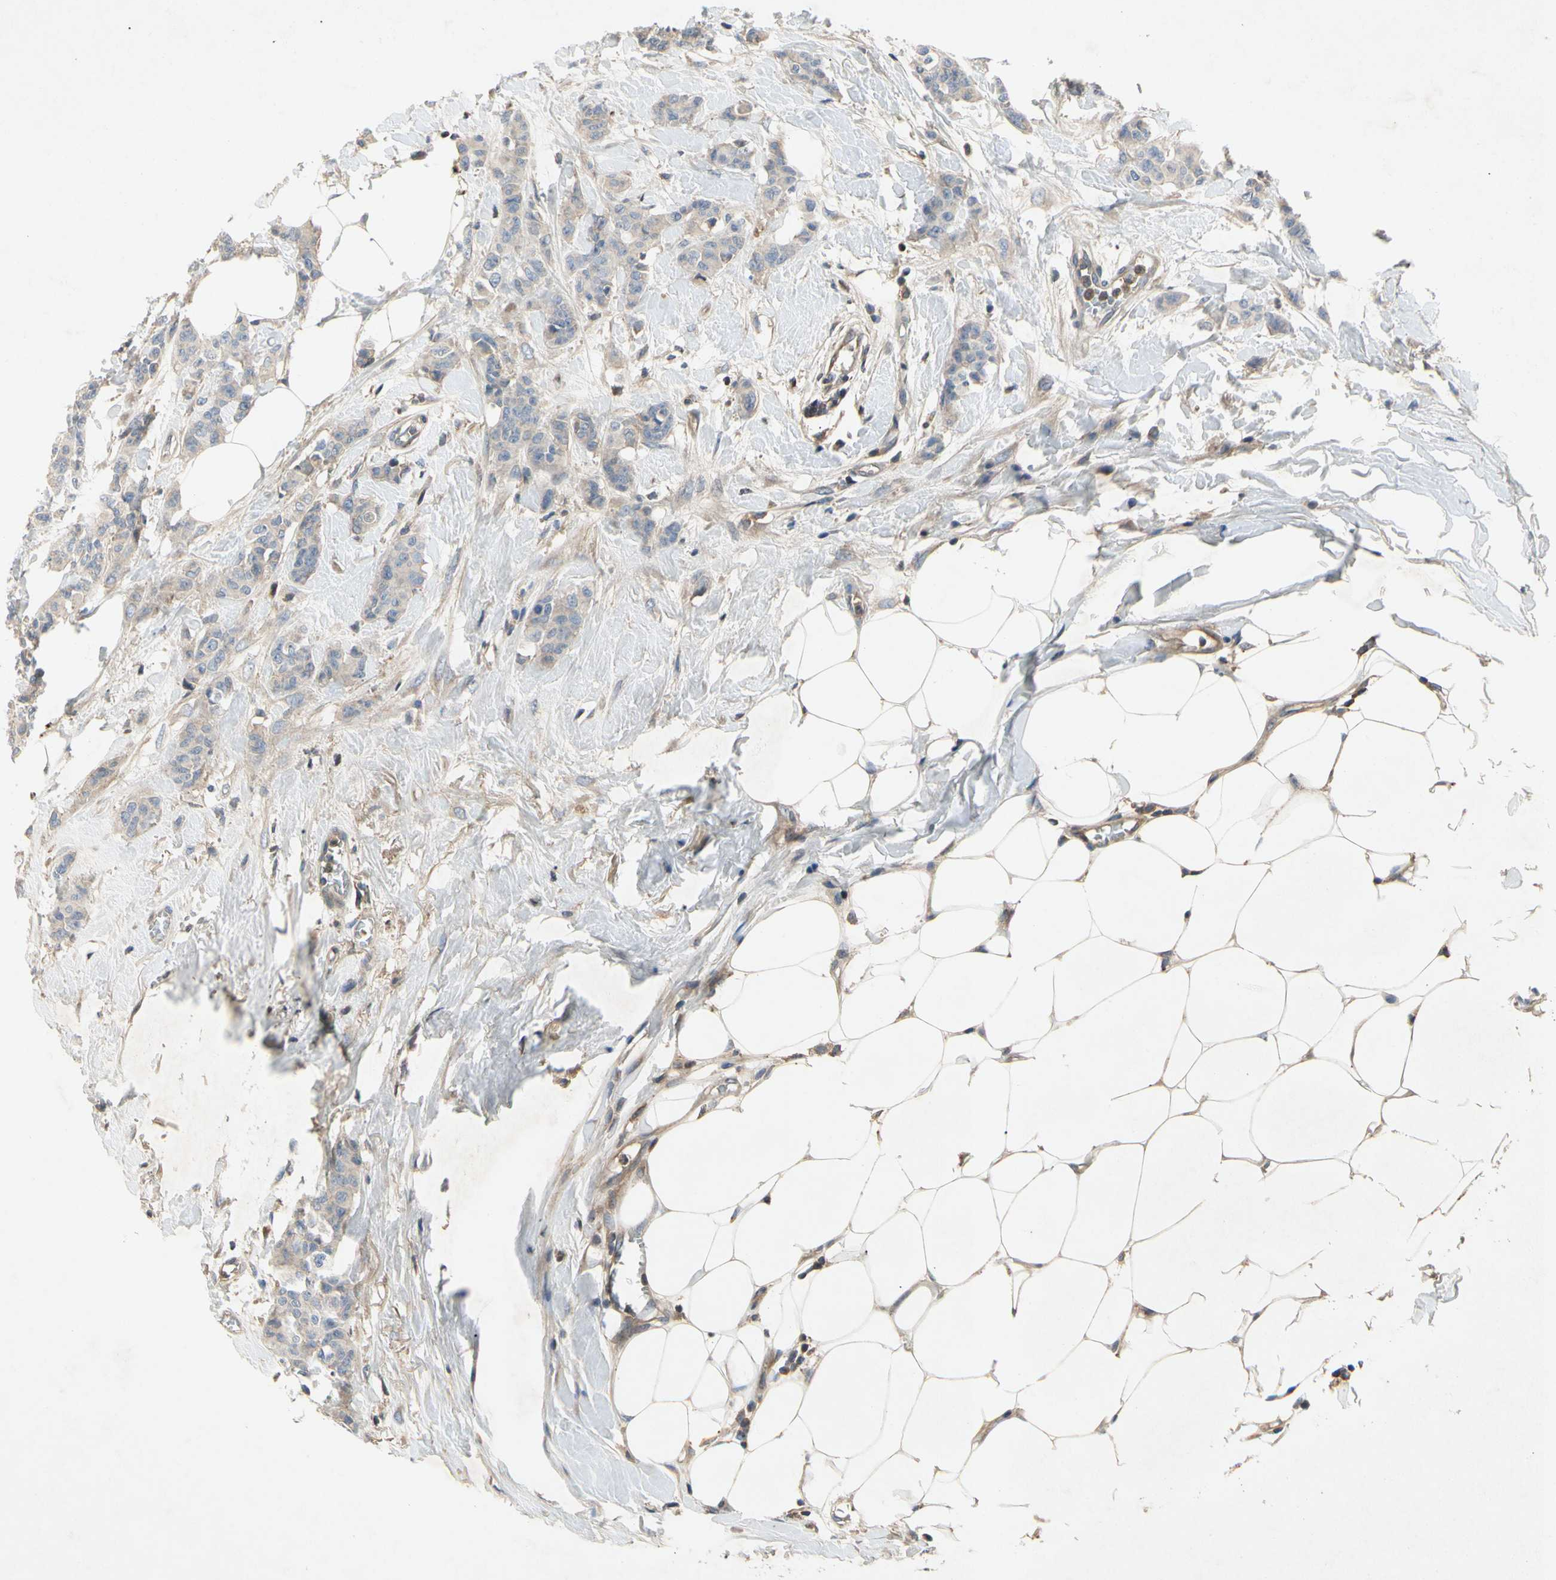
{"staining": {"intensity": "weak", "quantity": "<25%", "location": "cytoplasmic/membranous"}, "tissue": "breast cancer", "cell_type": "Tumor cells", "image_type": "cancer", "snomed": [{"axis": "morphology", "description": "Normal tissue, NOS"}, {"axis": "morphology", "description": "Duct carcinoma"}, {"axis": "topography", "description": "Breast"}], "caption": "Breast cancer stained for a protein using immunohistochemistry reveals no expression tumor cells.", "gene": "CRTAC1", "patient": {"sex": "female", "age": 40}}